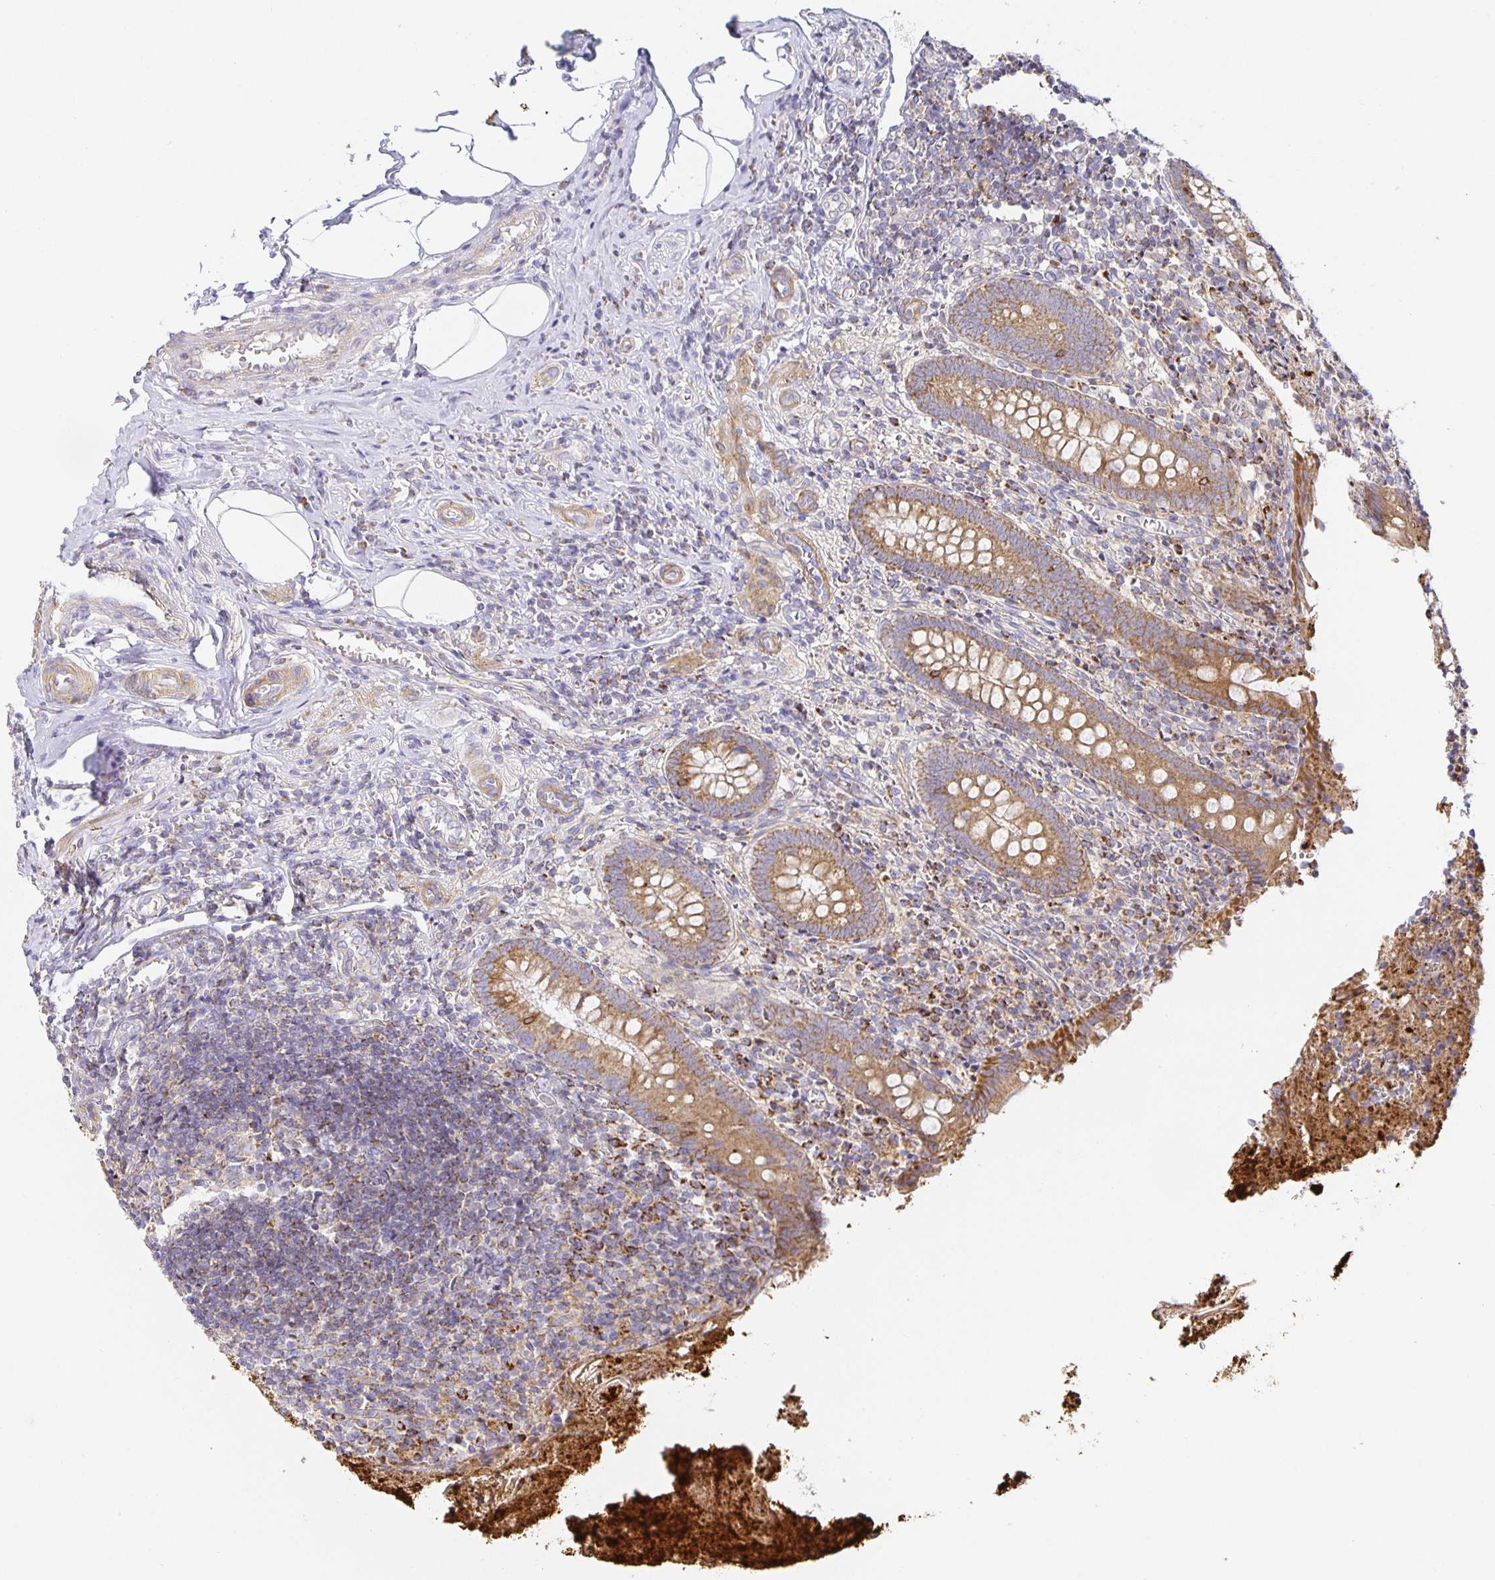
{"staining": {"intensity": "moderate", "quantity": ">75%", "location": "cytoplasmic/membranous"}, "tissue": "appendix", "cell_type": "Glandular cells", "image_type": "normal", "snomed": [{"axis": "morphology", "description": "Normal tissue, NOS"}, {"axis": "topography", "description": "Appendix"}], "caption": "Protein expression analysis of unremarkable human appendix reveals moderate cytoplasmic/membranous staining in approximately >75% of glandular cells.", "gene": "FLRT3", "patient": {"sex": "female", "age": 17}}